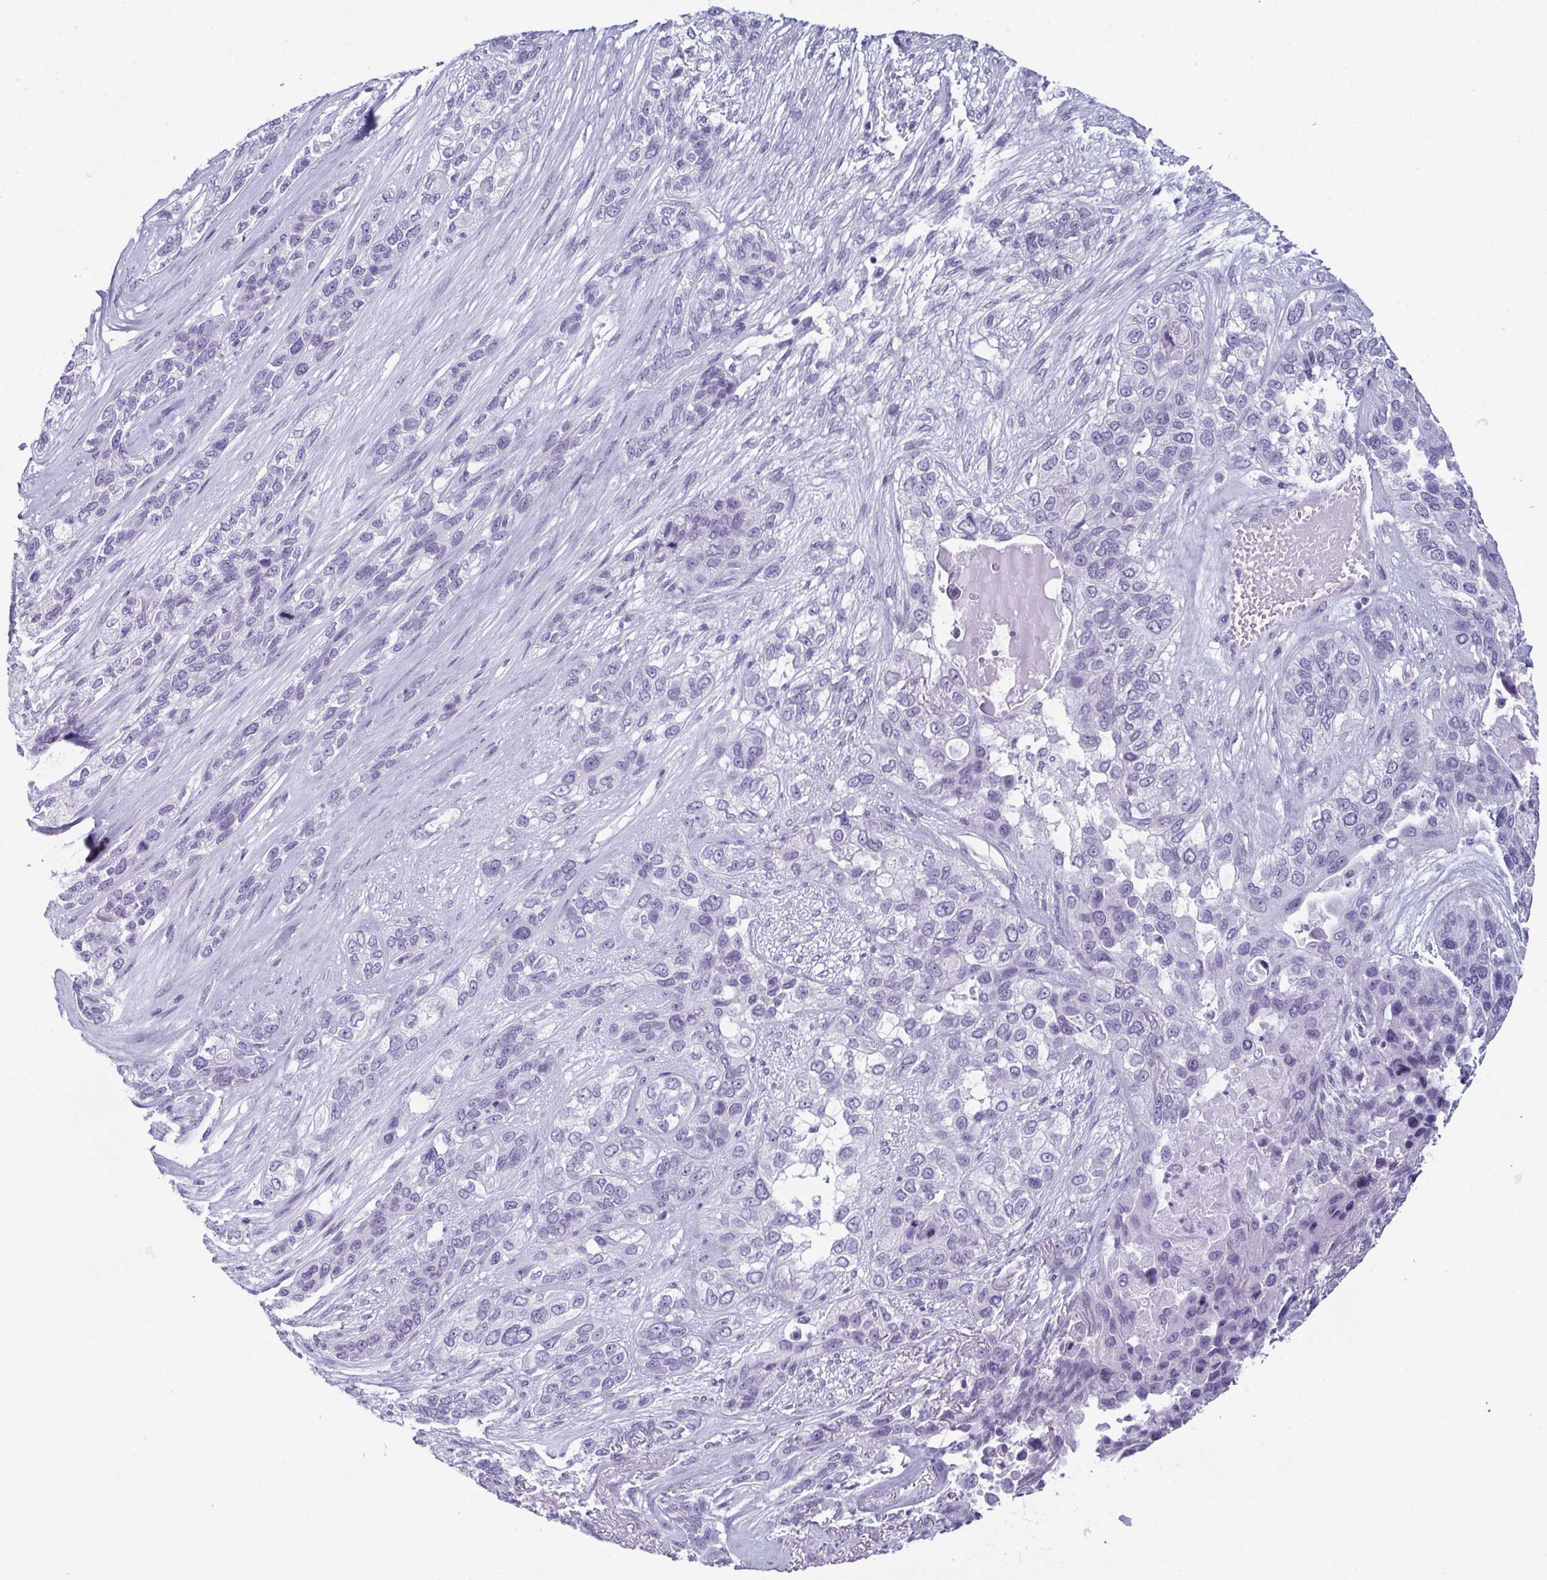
{"staining": {"intensity": "negative", "quantity": "none", "location": "none"}, "tissue": "lung cancer", "cell_type": "Tumor cells", "image_type": "cancer", "snomed": [{"axis": "morphology", "description": "Squamous cell carcinoma, NOS"}, {"axis": "topography", "description": "Lung"}], "caption": "Lung cancer was stained to show a protein in brown. There is no significant expression in tumor cells.", "gene": "ENKUR", "patient": {"sex": "female", "age": 70}}